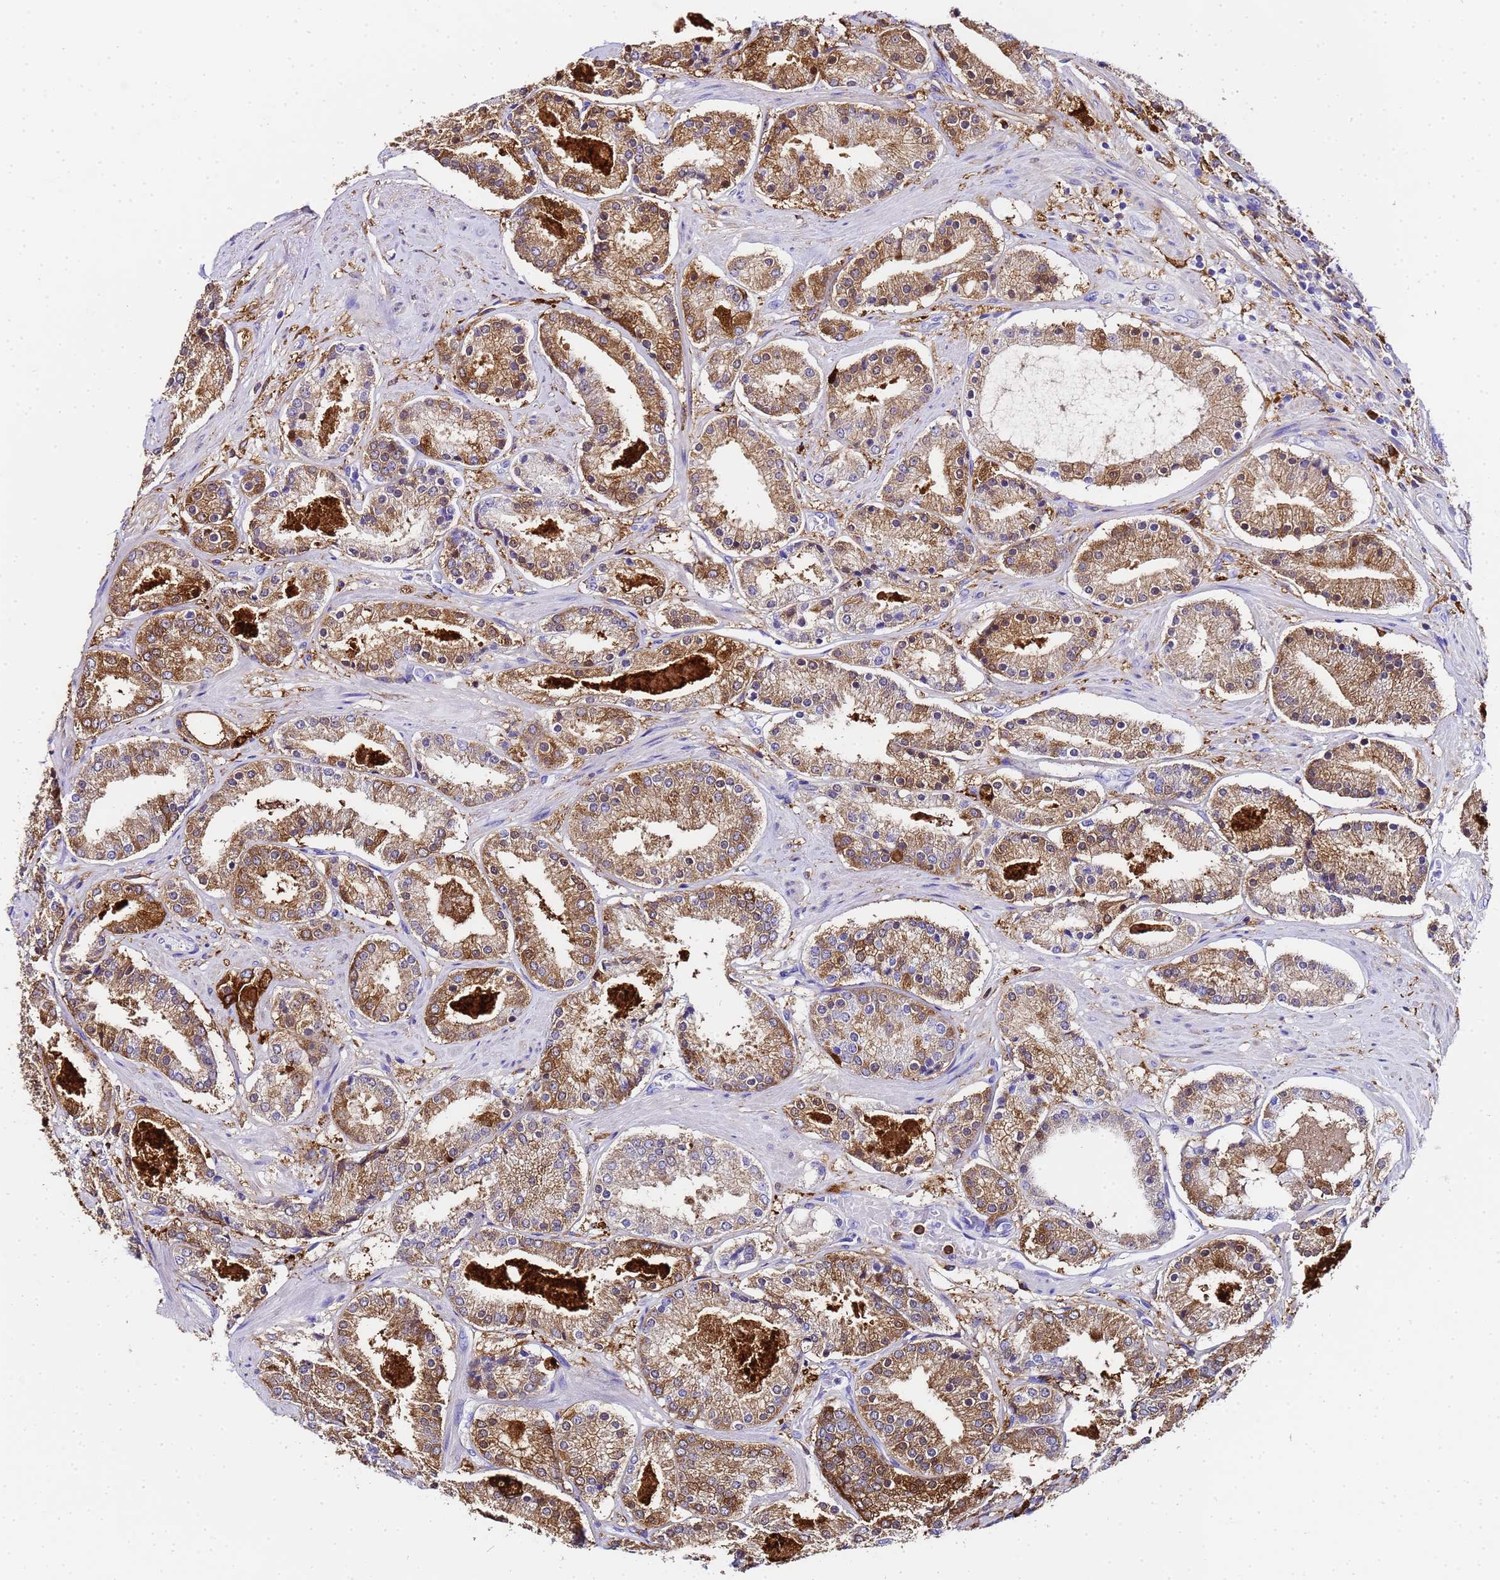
{"staining": {"intensity": "moderate", "quantity": ">75%", "location": "cytoplasmic/membranous"}, "tissue": "prostate cancer", "cell_type": "Tumor cells", "image_type": "cancer", "snomed": [{"axis": "morphology", "description": "Adenocarcinoma, High grade"}, {"axis": "topography", "description": "Prostate"}], "caption": "Adenocarcinoma (high-grade) (prostate) stained with DAB (3,3'-diaminobenzidine) immunohistochemistry (IHC) displays medium levels of moderate cytoplasmic/membranous expression in about >75% of tumor cells.", "gene": "FTL", "patient": {"sex": "male", "age": 63}}